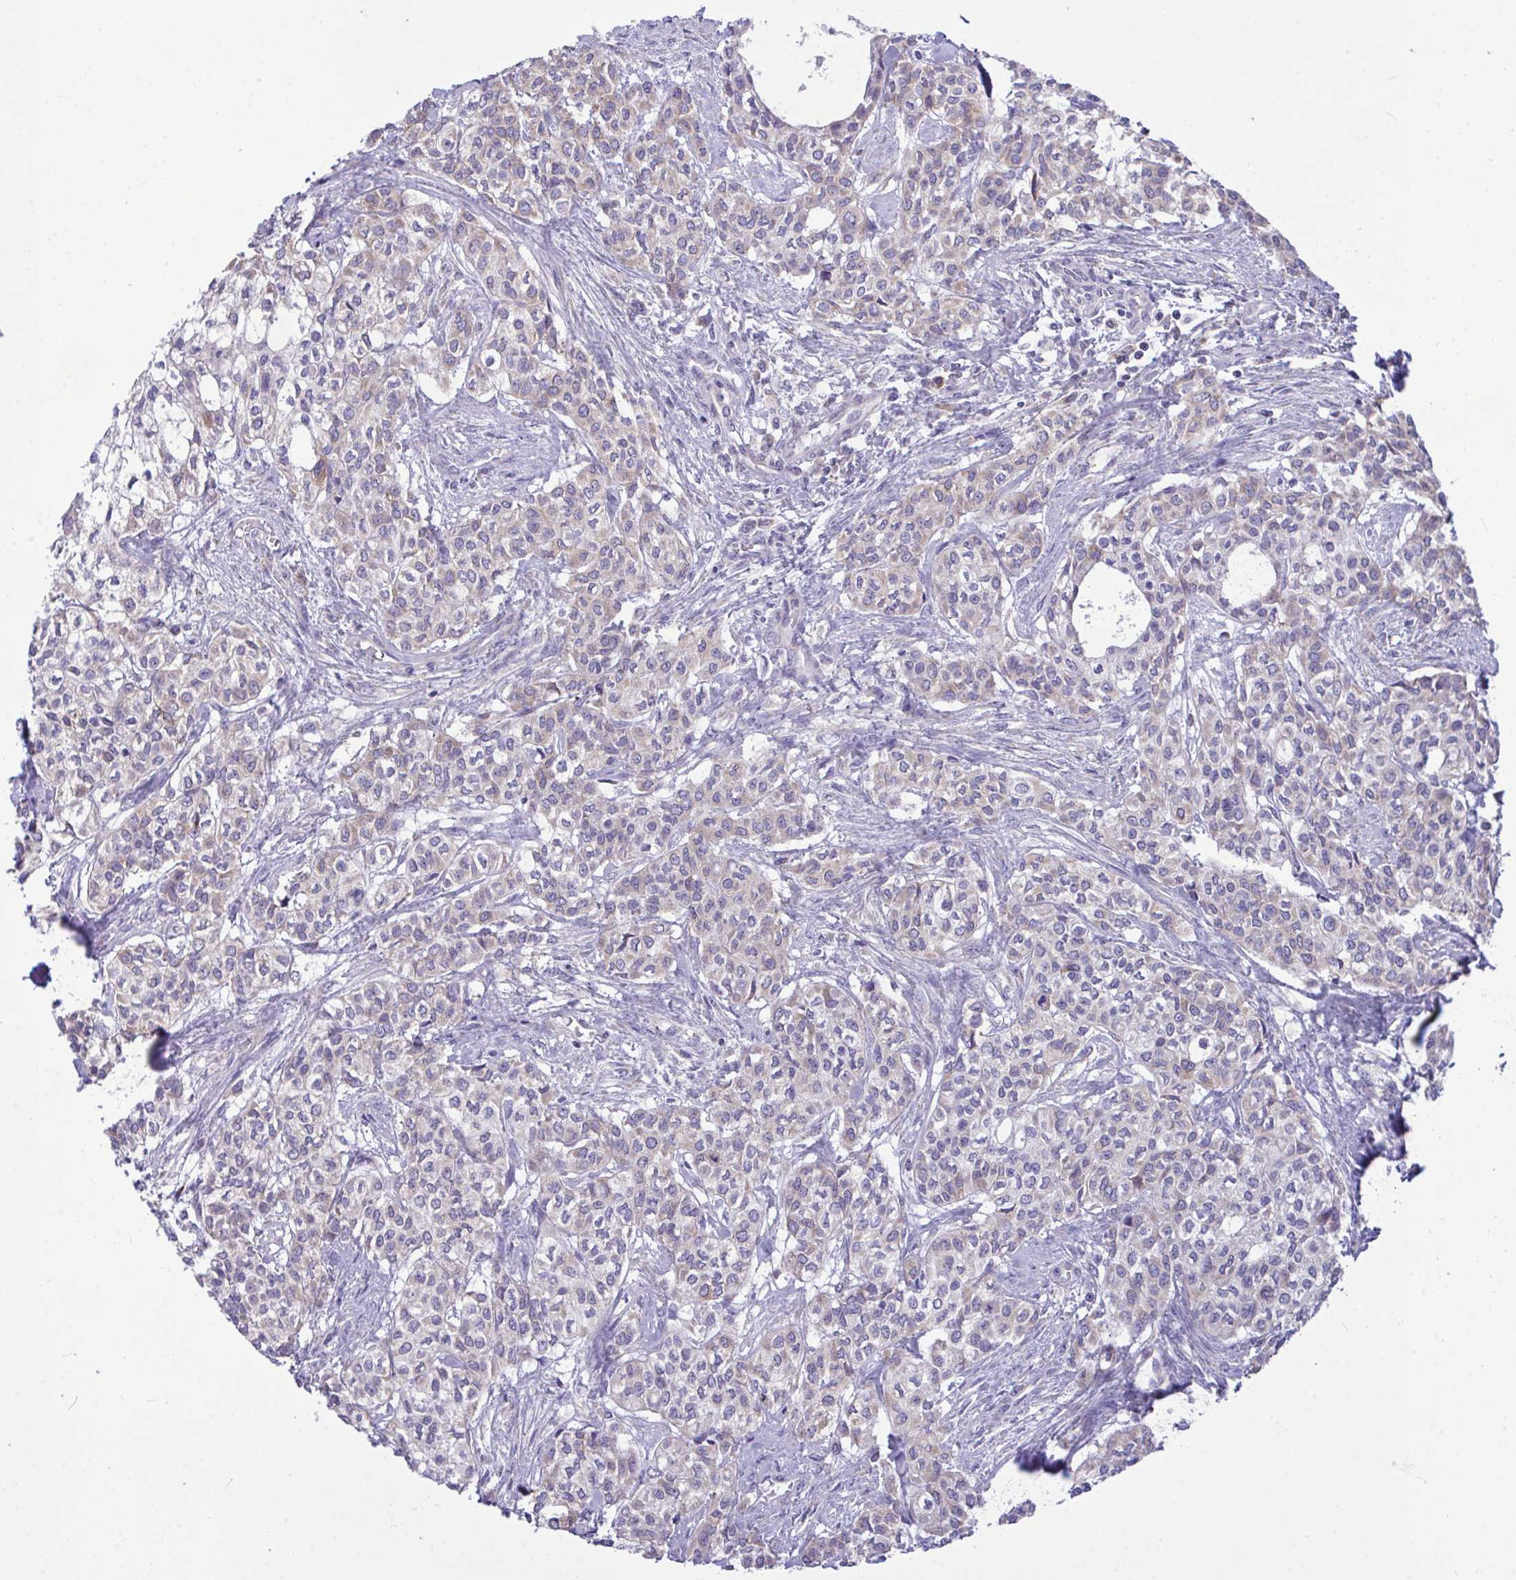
{"staining": {"intensity": "weak", "quantity": "<25%", "location": "cytoplasmic/membranous"}, "tissue": "head and neck cancer", "cell_type": "Tumor cells", "image_type": "cancer", "snomed": [{"axis": "morphology", "description": "Adenocarcinoma, NOS"}, {"axis": "topography", "description": "Head-Neck"}], "caption": "Tumor cells show no significant protein positivity in head and neck cancer (adenocarcinoma).", "gene": "PIGK", "patient": {"sex": "male", "age": 81}}